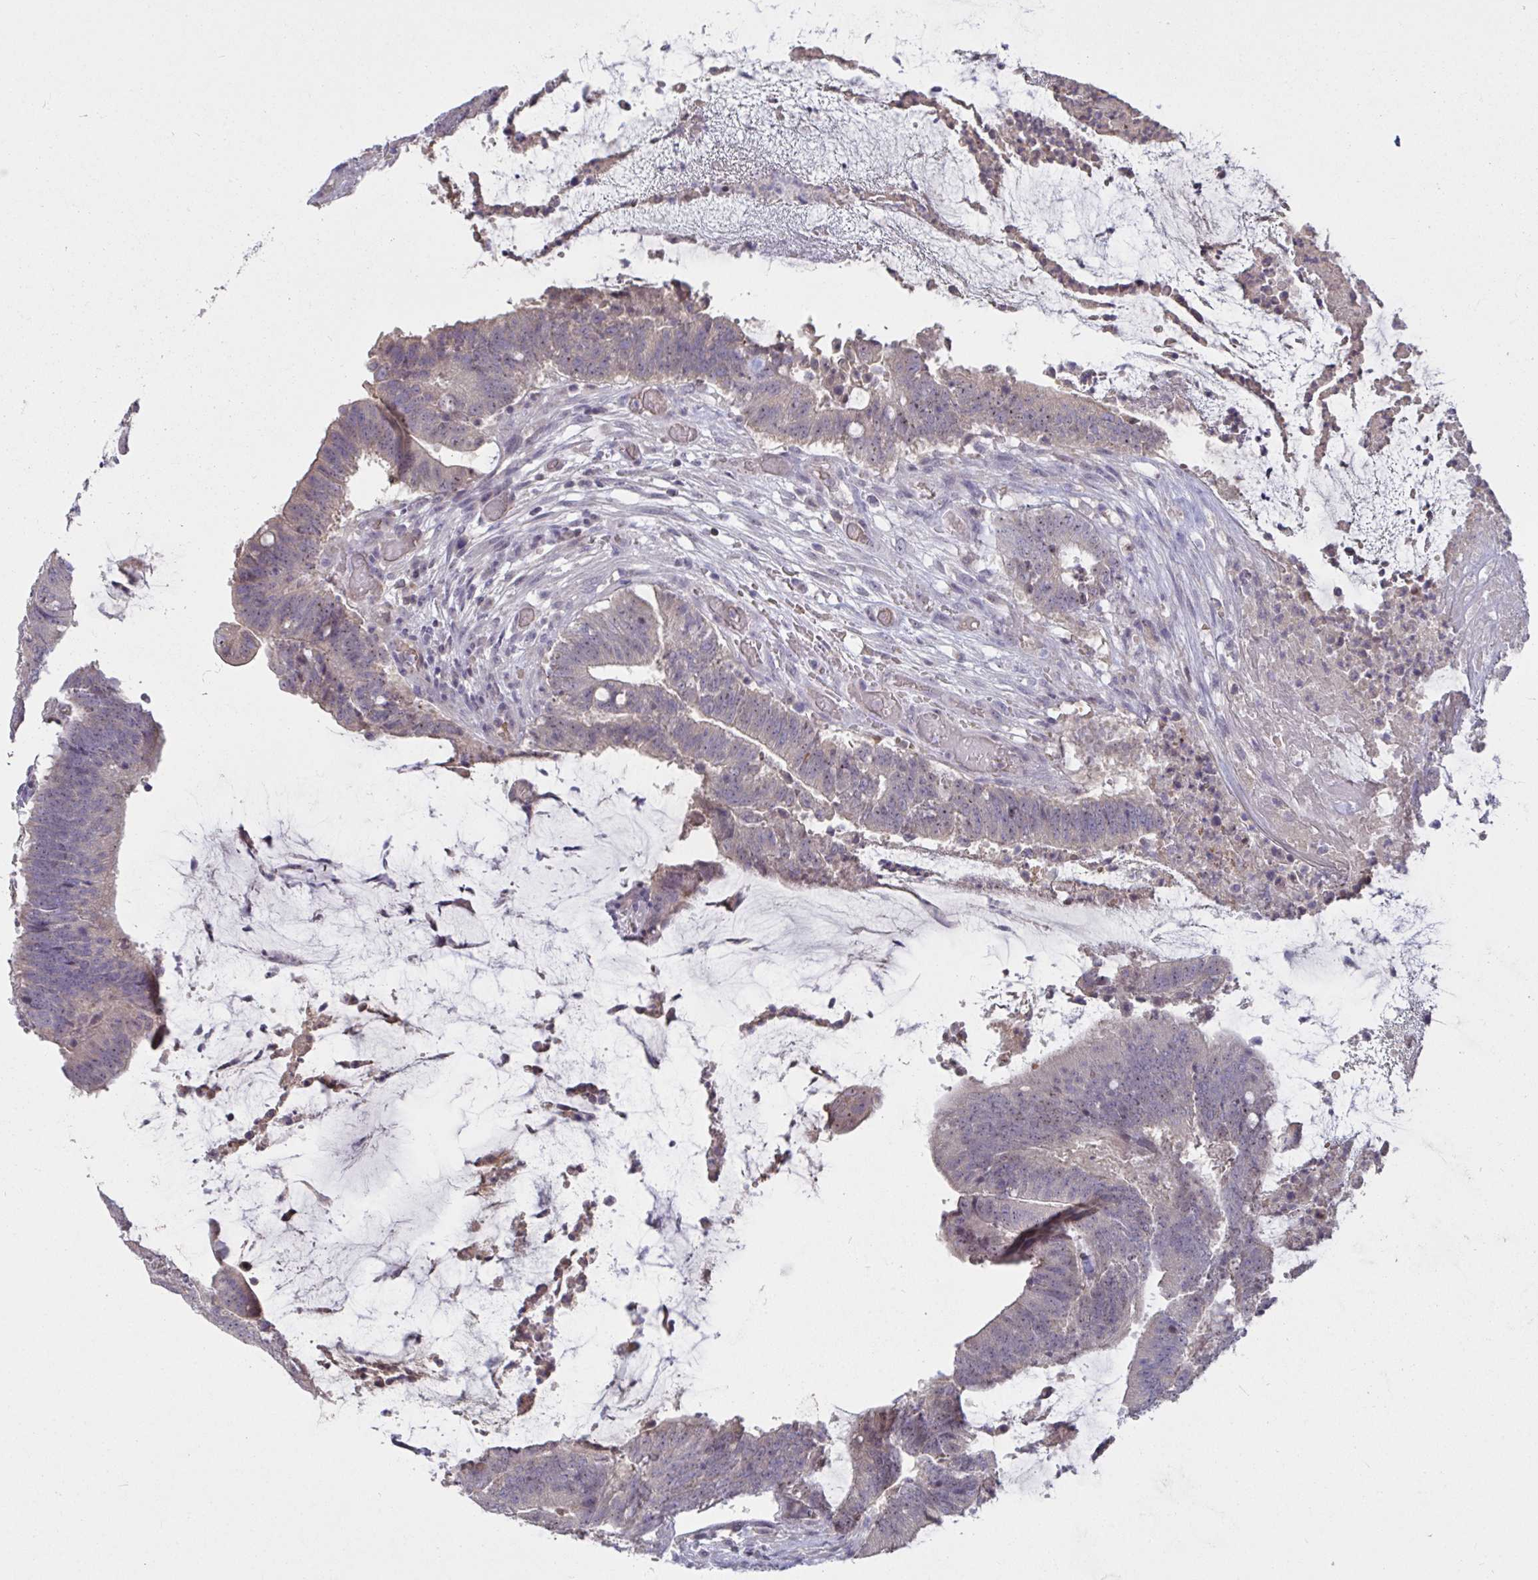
{"staining": {"intensity": "weak", "quantity": "25%-75%", "location": "nuclear"}, "tissue": "colorectal cancer", "cell_type": "Tumor cells", "image_type": "cancer", "snomed": [{"axis": "morphology", "description": "Adenocarcinoma, NOS"}, {"axis": "topography", "description": "Colon"}], "caption": "Colorectal adenocarcinoma stained with IHC shows weak nuclear positivity in approximately 25%-75% of tumor cells.", "gene": "MYC", "patient": {"sex": "female", "age": 43}}